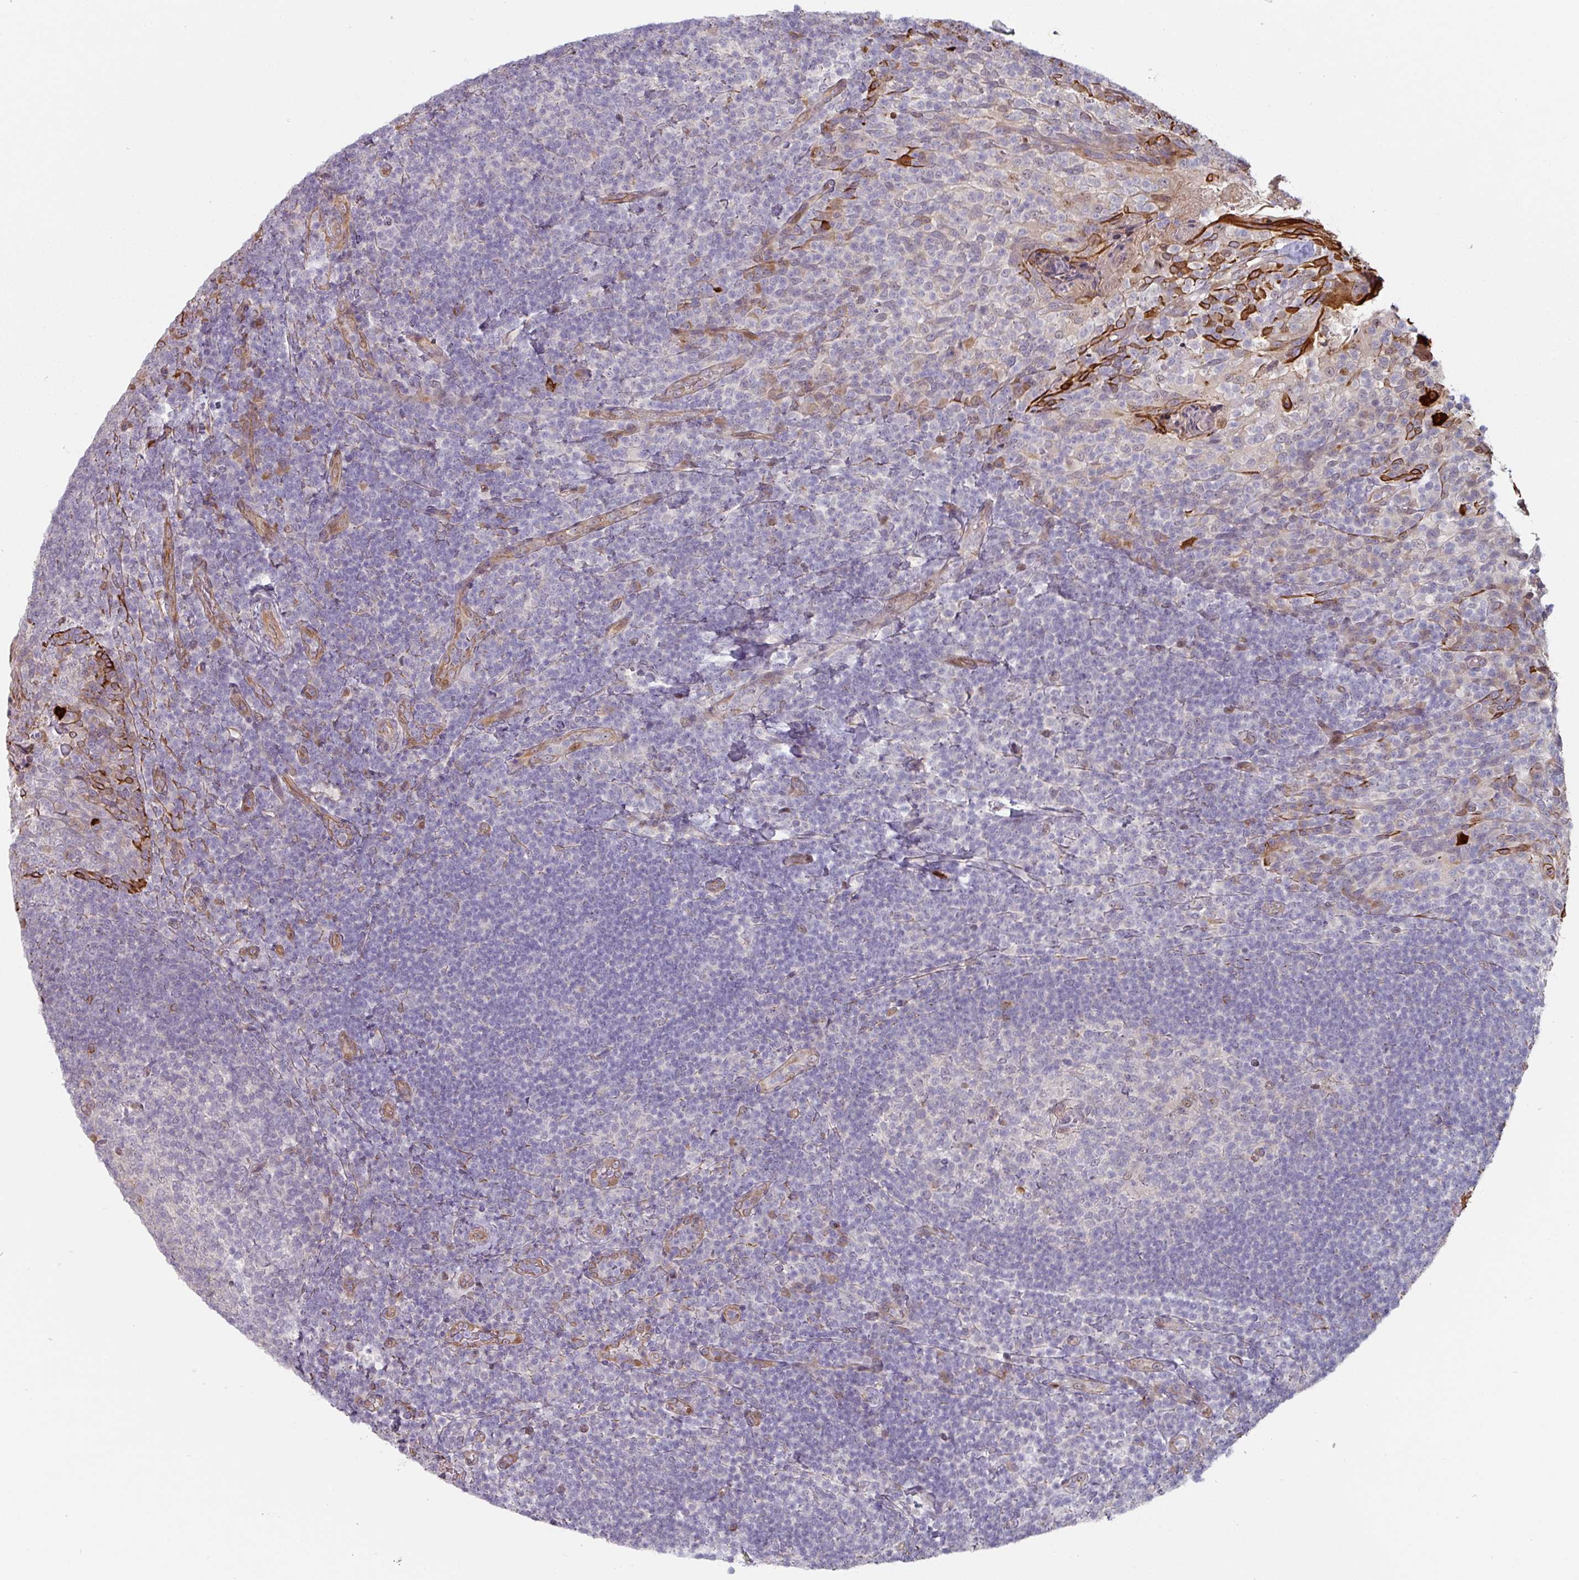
{"staining": {"intensity": "negative", "quantity": "none", "location": "none"}, "tissue": "tonsil", "cell_type": "Germinal center cells", "image_type": "normal", "snomed": [{"axis": "morphology", "description": "Normal tissue, NOS"}, {"axis": "topography", "description": "Tonsil"}], "caption": "The histopathology image exhibits no significant expression in germinal center cells of tonsil.", "gene": "CEP78", "patient": {"sex": "female", "age": 10}}